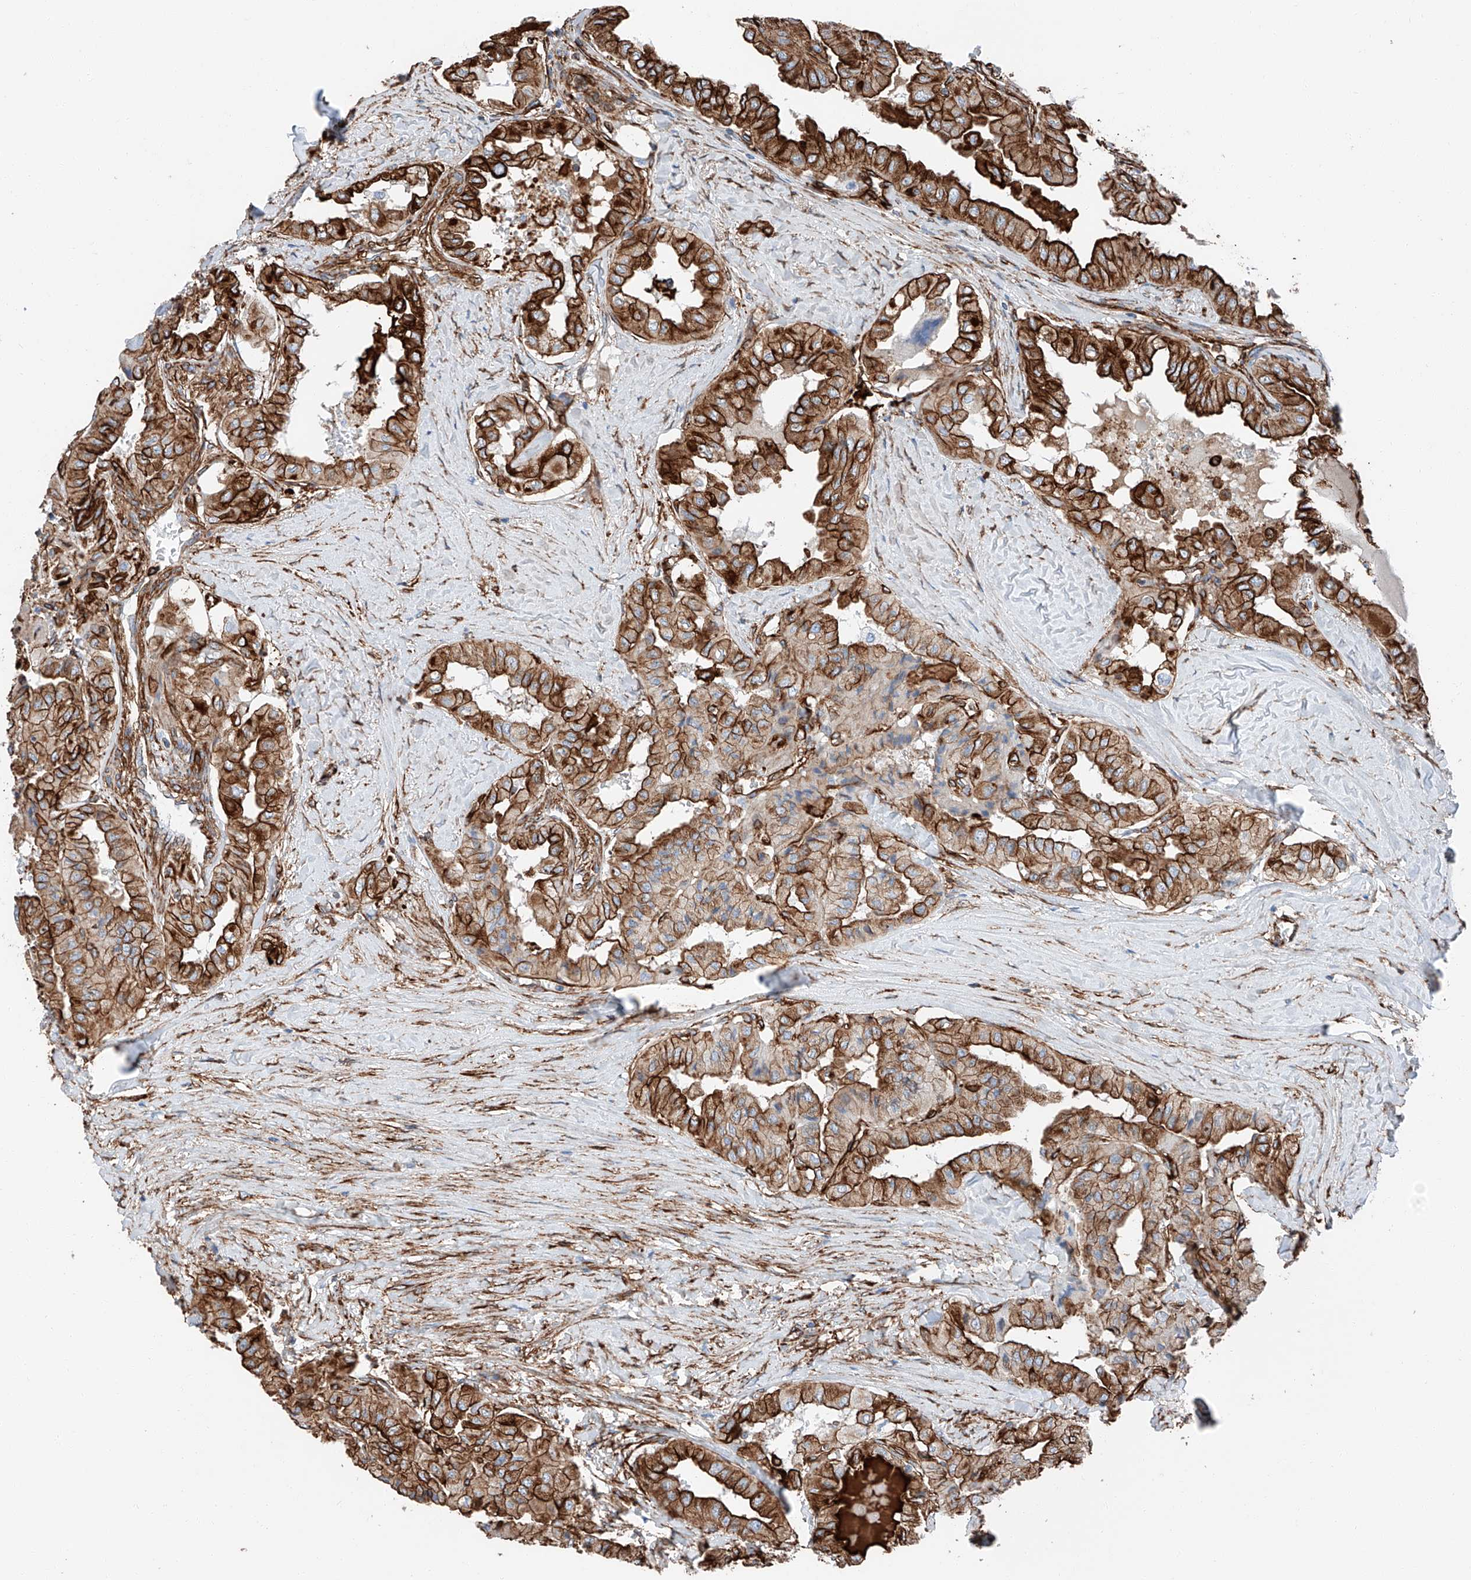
{"staining": {"intensity": "strong", "quantity": ">75%", "location": "cytoplasmic/membranous"}, "tissue": "thyroid cancer", "cell_type": "Tumor cells", "image_type": "cancer", "snomed": [{"axis": "morphology", "description": "Papillary adenocarcinoma, NOS"}, {"axis": "topography", "description": "Thyroid gland"}], "caption": "A histopathology image of thyroid cancer (papillary adenocarcinoma) stained for a protein reveals strong cytoplasmic/membranous brown staining in tumor cells.", "gene": "ZNF804A", "patient": {"sex": "female", "age": 59}}